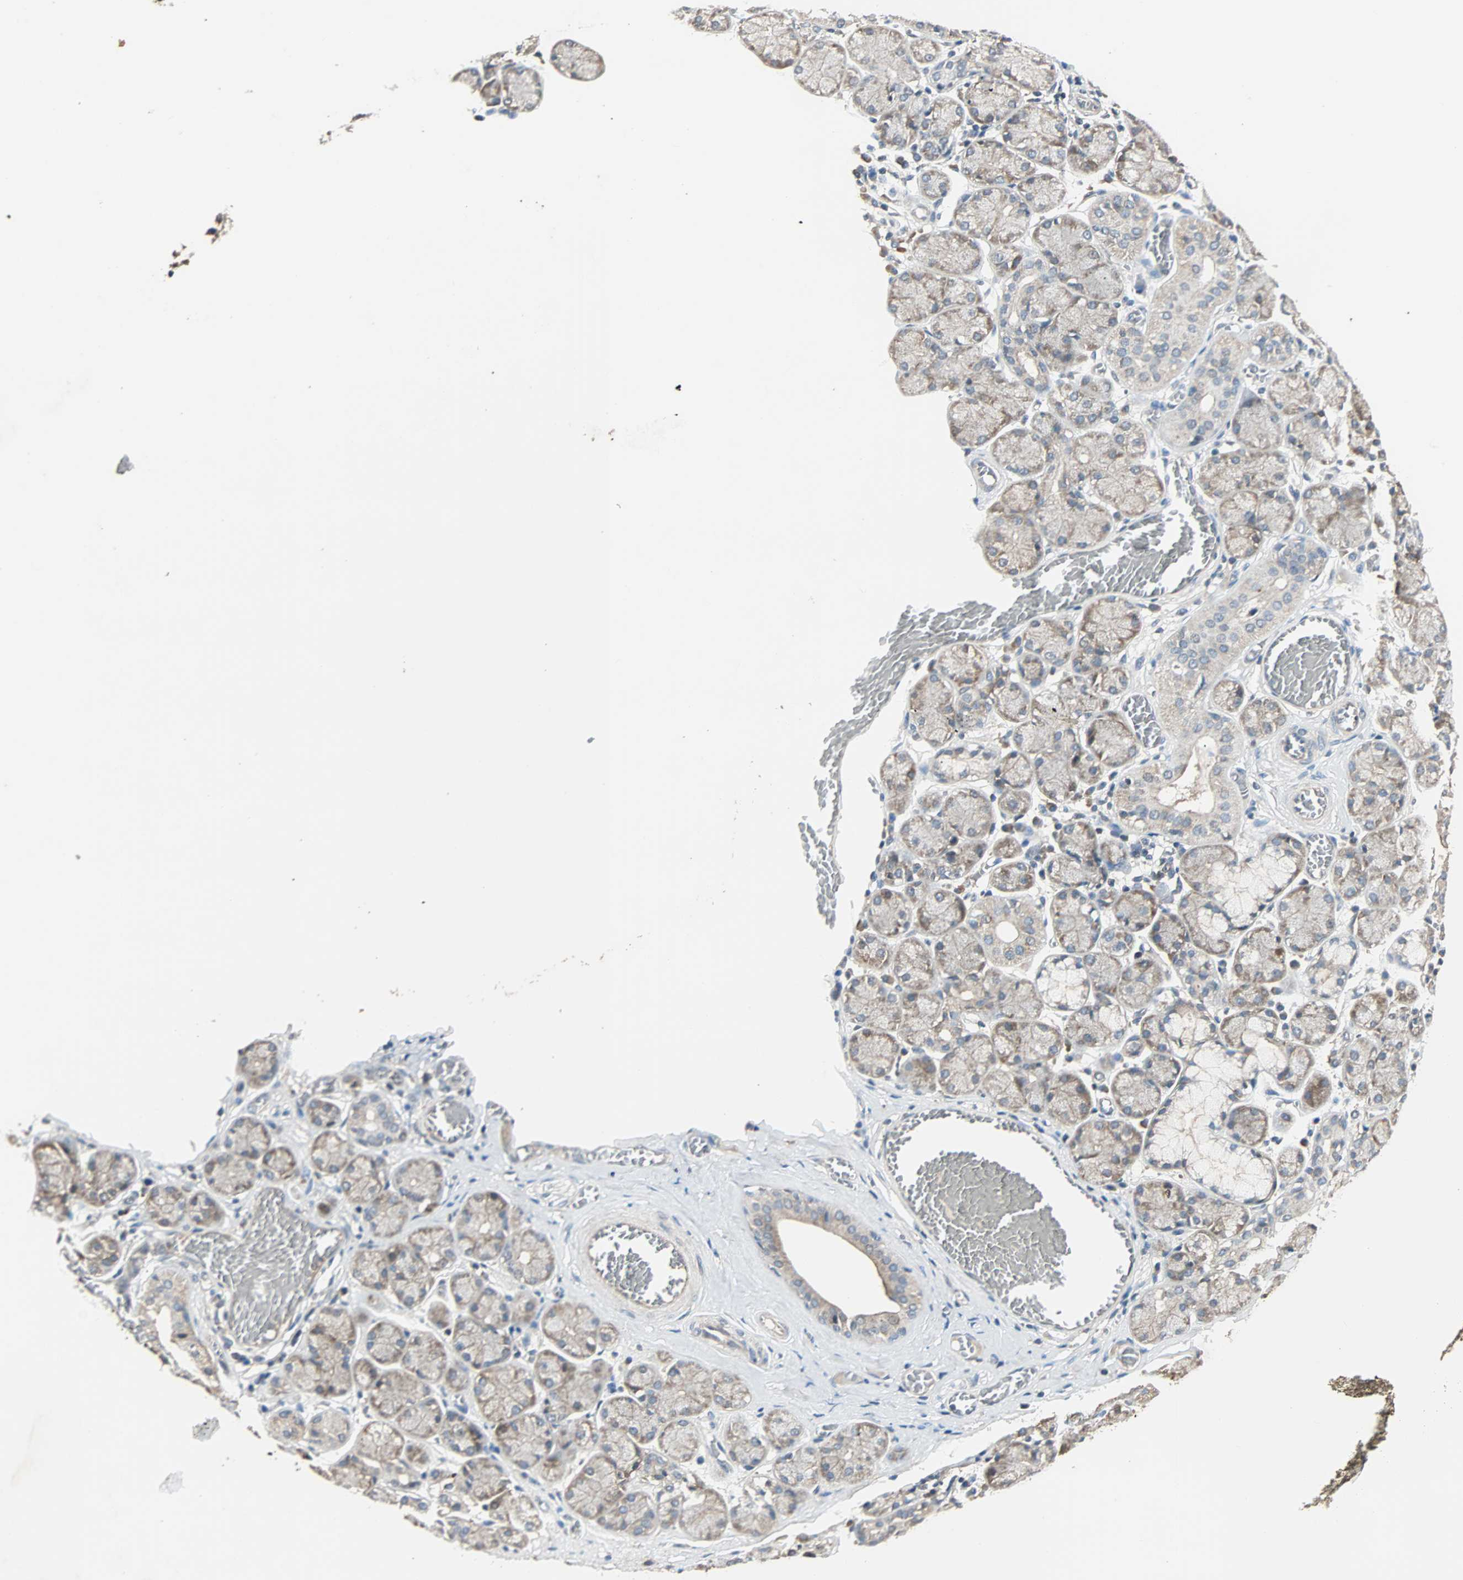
{"staining": {"intensity": "weak", "quantity": "25%-75%", "location": "cytoplasmic/membranous"}, "tissue": "salivary gland", "cell_type": "Glandular cells", "image_type": "normal", "snomed": [{"axis": "morphology", "description": "Normal tissue, NOS"}, {"axis": "topography", "description": "Salivary gland"}], "caption": "A high-resolution histopathology image shows IHC staining of benign salivary gland, which reveals weak cytoplasmic/membranous staining in approximately 25%-75% of glandular cells. Nuclei are stained in blue.", "gene": "MAP3K21", "patient": {"sex": "female", "age": 24}}